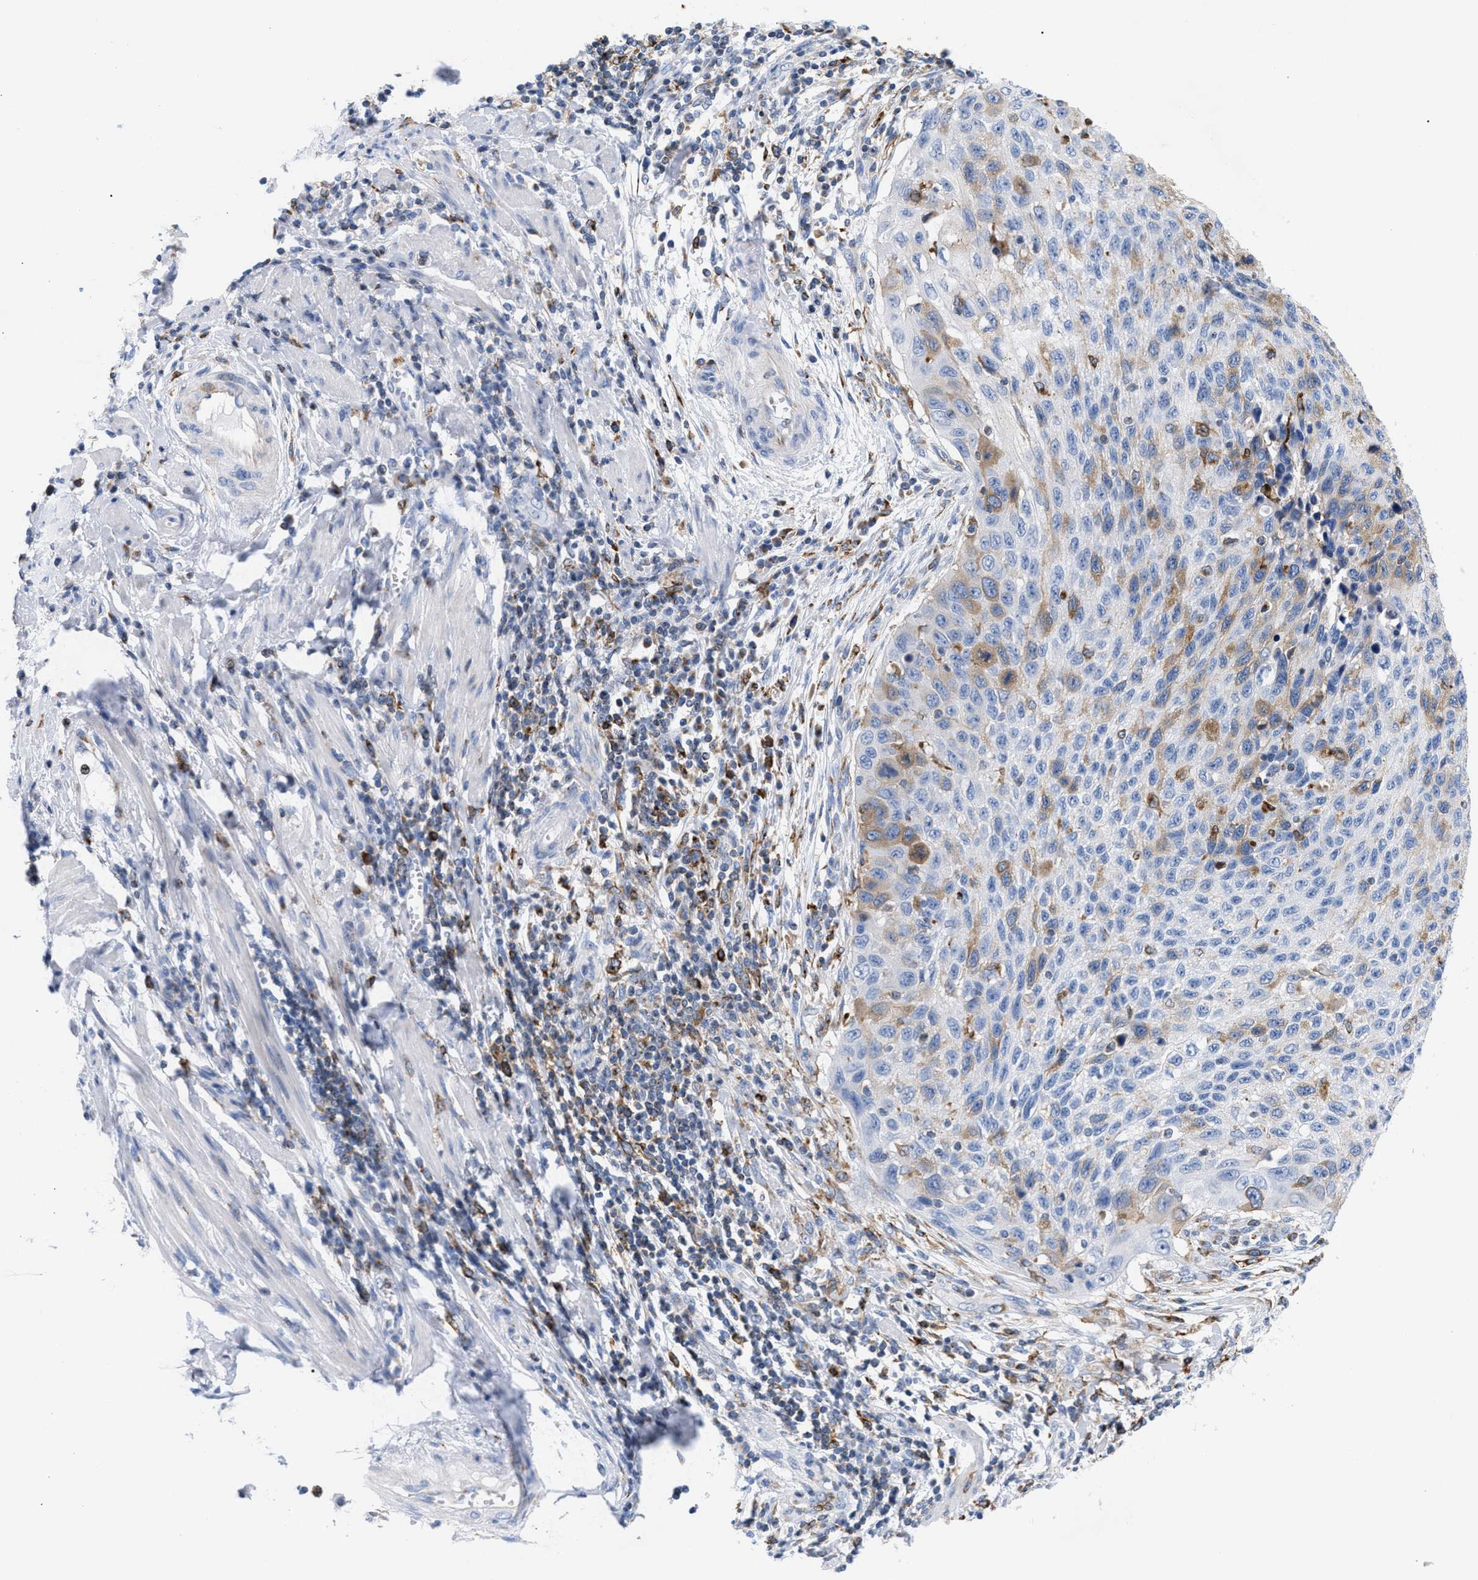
{"staining": {"intensity": "moderate", "quantity": "<25%", "location": "cytoplasmic/membranous"}, "tissue": "cervical cancer", "cell_type": "Tumor cells", "image_type": "cancer", "snomed": [{"axis": "morphology", "description": "Squamous cell carcinoma, NOS"}, {"axis": "topography", "description": "Cervix"}], "caption": "Human cervical squamous cell carcinoma stained with a protein marker exhibits moderate staining in tumor cells.", "gene": "TACC3", "patient": {"sex": "female", "age": 53}}